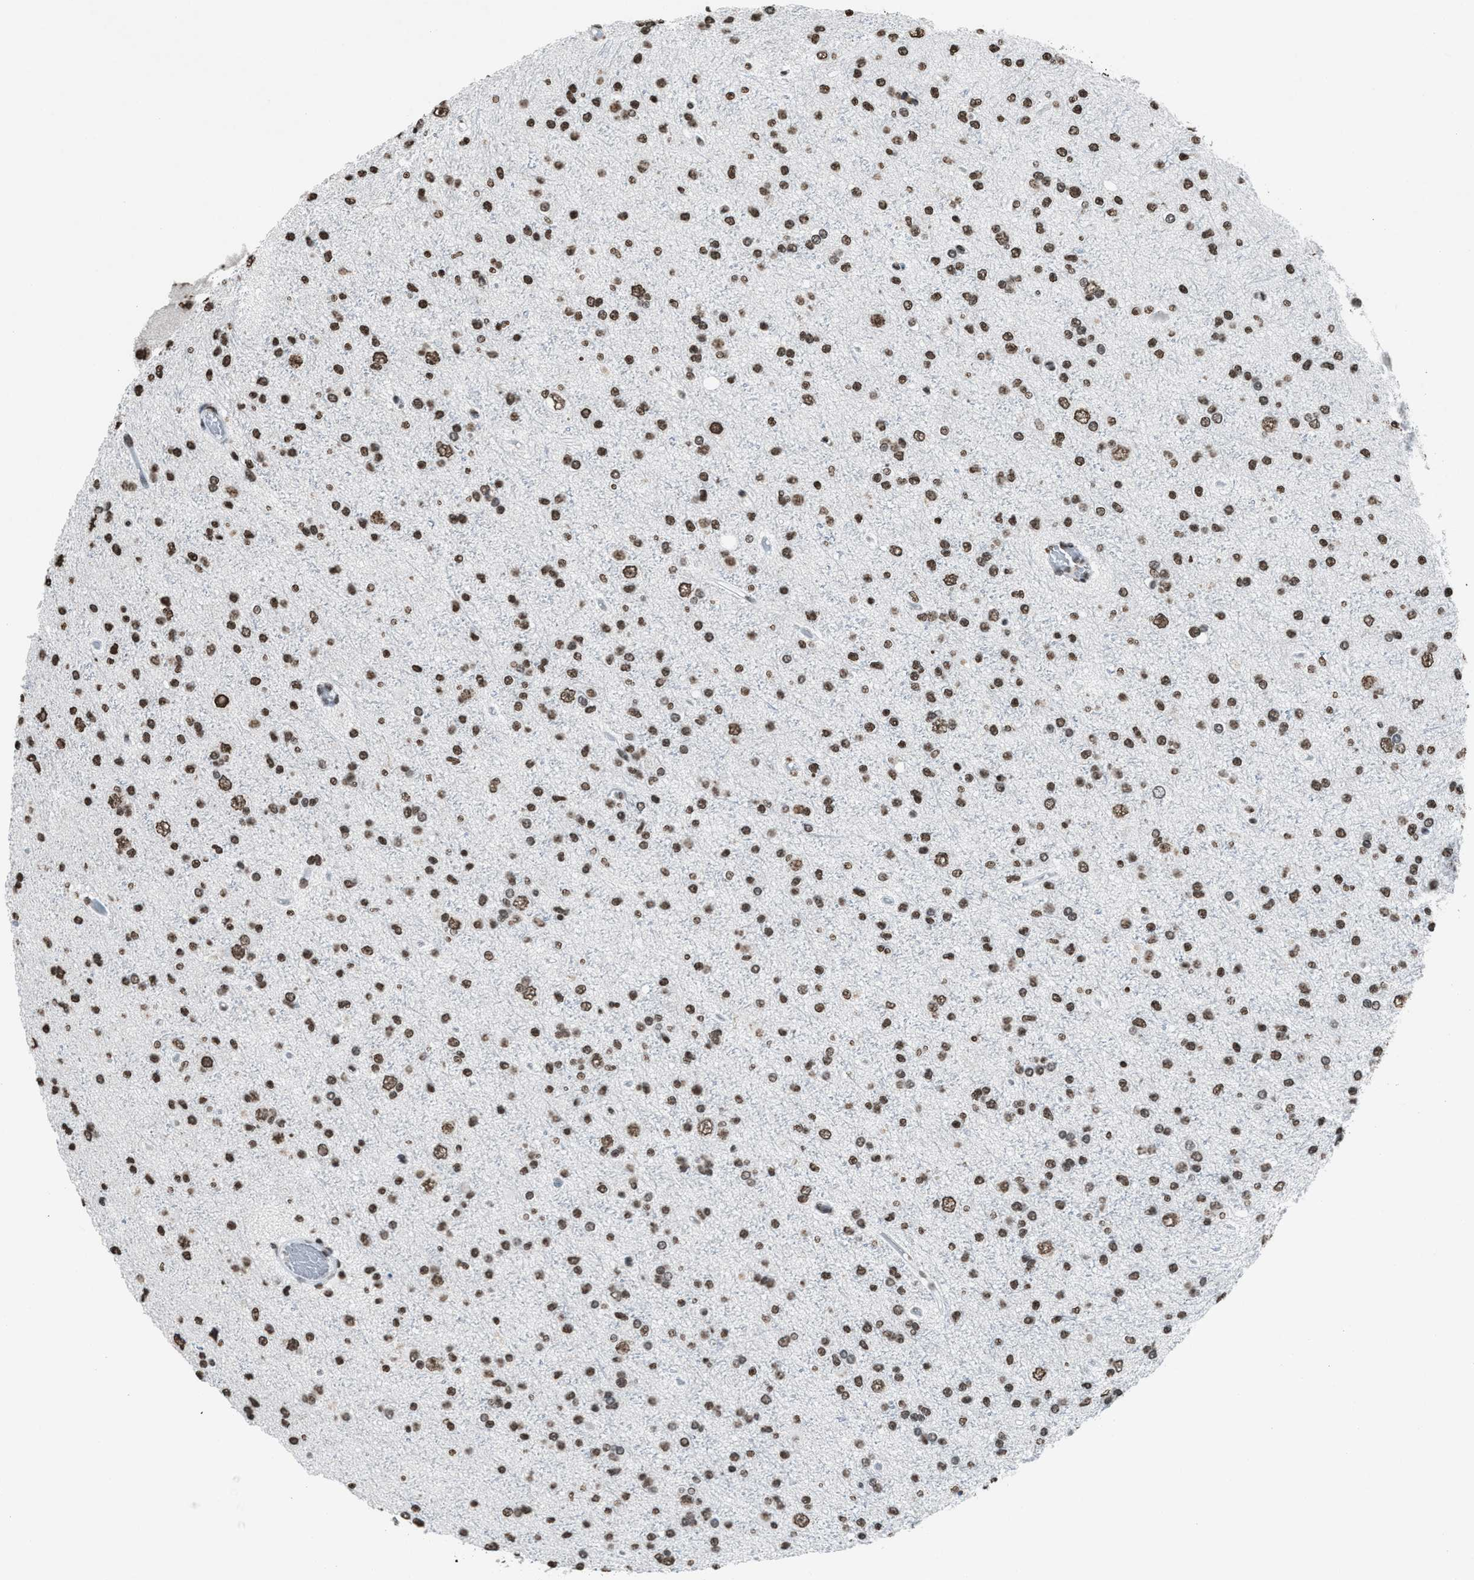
{"staining": {"intensity": "moderate", "quantity": ">75%", "location": "nuclear"}, "tissue": "glioma", "cell_type": "Tumor cells", "image_type": "cancer", "snomed": [{"axis": "morphology", "description": "Glioma, malignant, Low grade"}, {"axis": "topography", "description": "Brain"}], "caption": "IHC micrograph of neoplastic tissue: glioma stained using immunohistochemistry demonstrates medium levels of moderate protein expression localized specifically in the nuclear of tumor cells, appearing as a nuclear brown color.", "gene": "NUP88", "patient": {"sex": "female", "age": 22}}